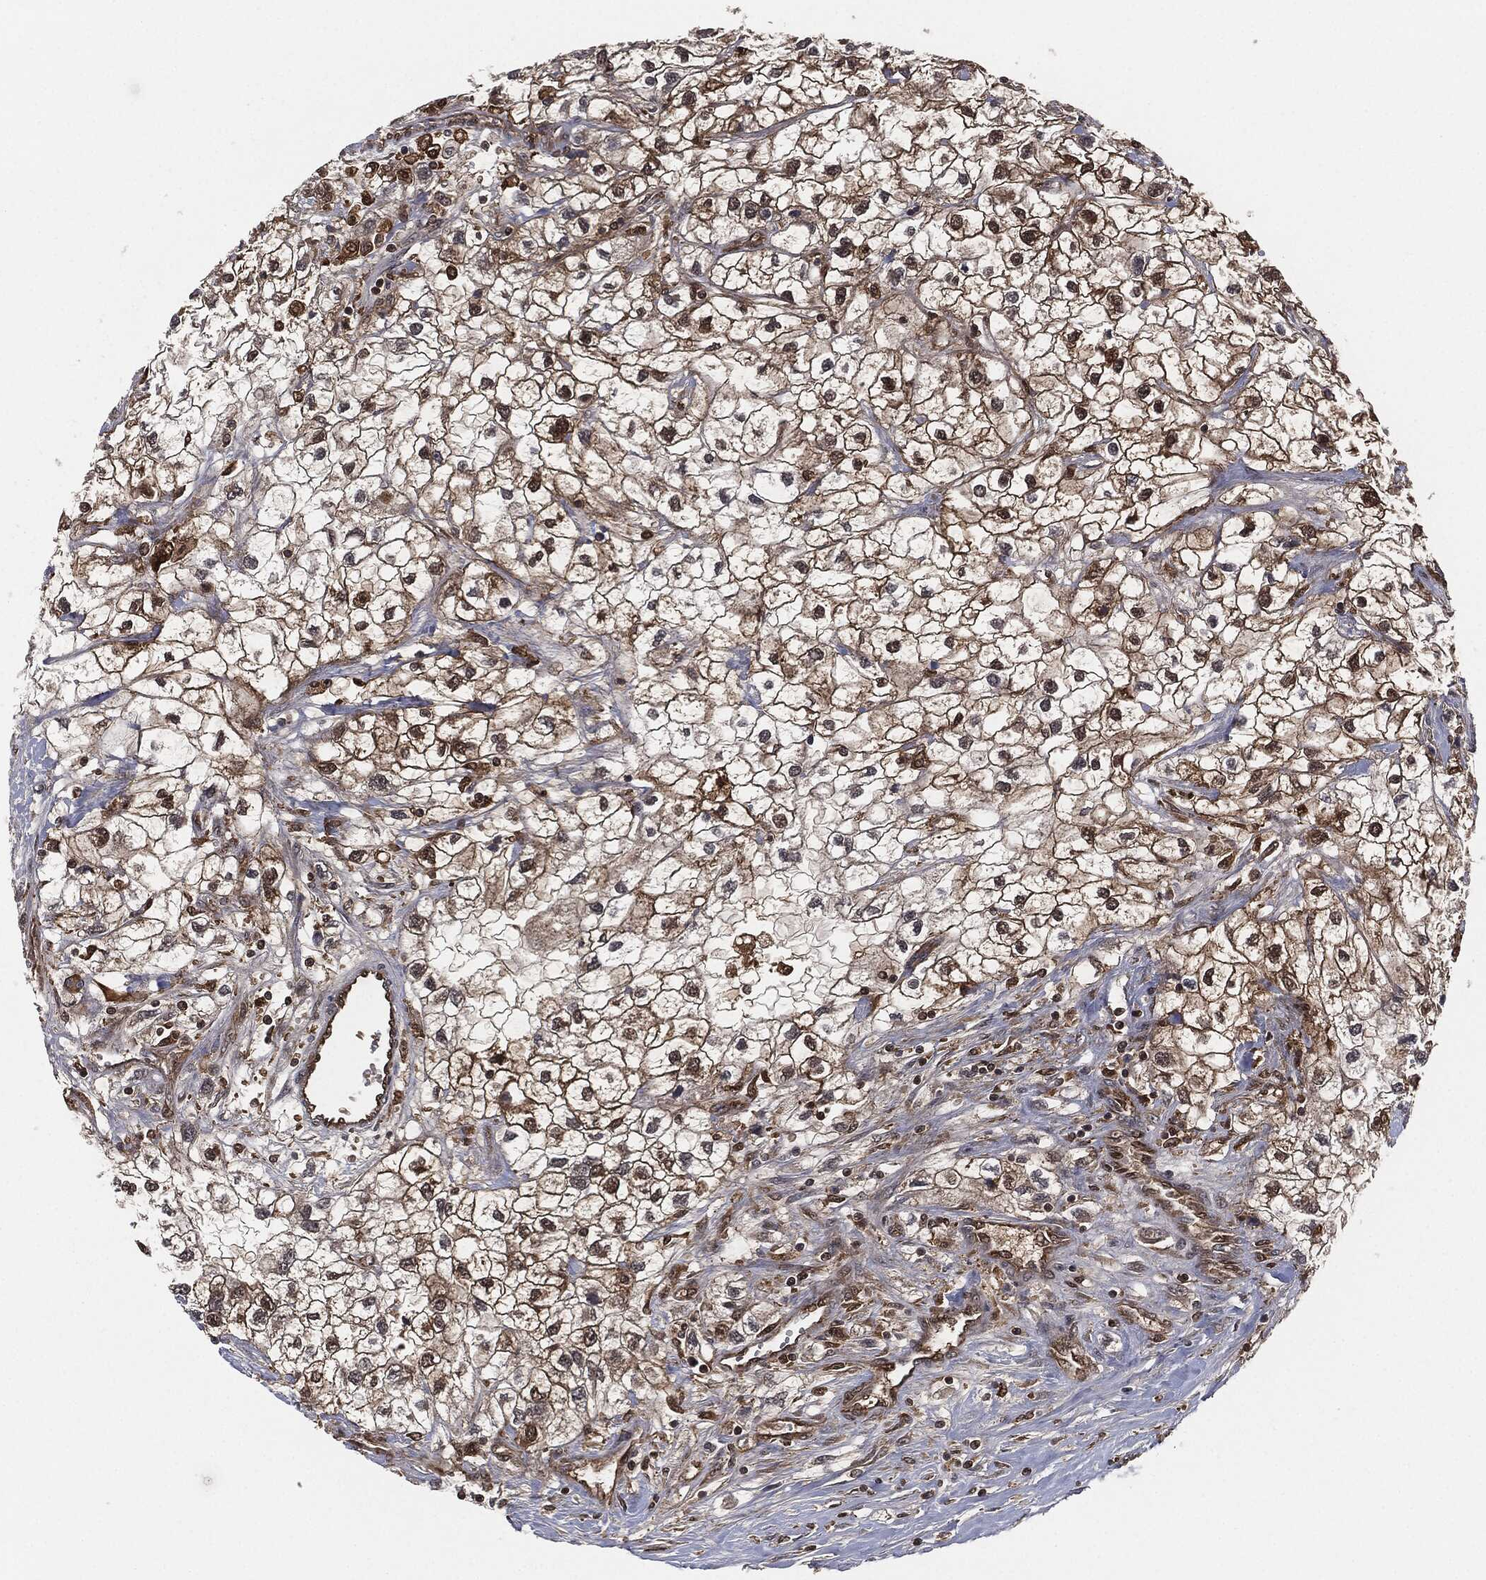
{"staining": {"intensity": "moderate", "quantity": "25%-75%", "location": "cytoplasmic/membranous,nuclear"}, "tissue": "renal cancer", "cell_type": "Tumor cells", "image_type": "cancer", "snomed": [{"axis": "morphology", "description": "Adenocarcinoma, NOS"}, {"axis": "topography", "description": "Kidney"}], "caption": "Human renal cancer stained for a protein (brown) reveals moderate cytoplasmic/membranous and nuclear positive staining in approximately 25%-75% of tumor cells.", "gene": "CAPRIN2", "patient": {"sex": "male", "age": 59}}